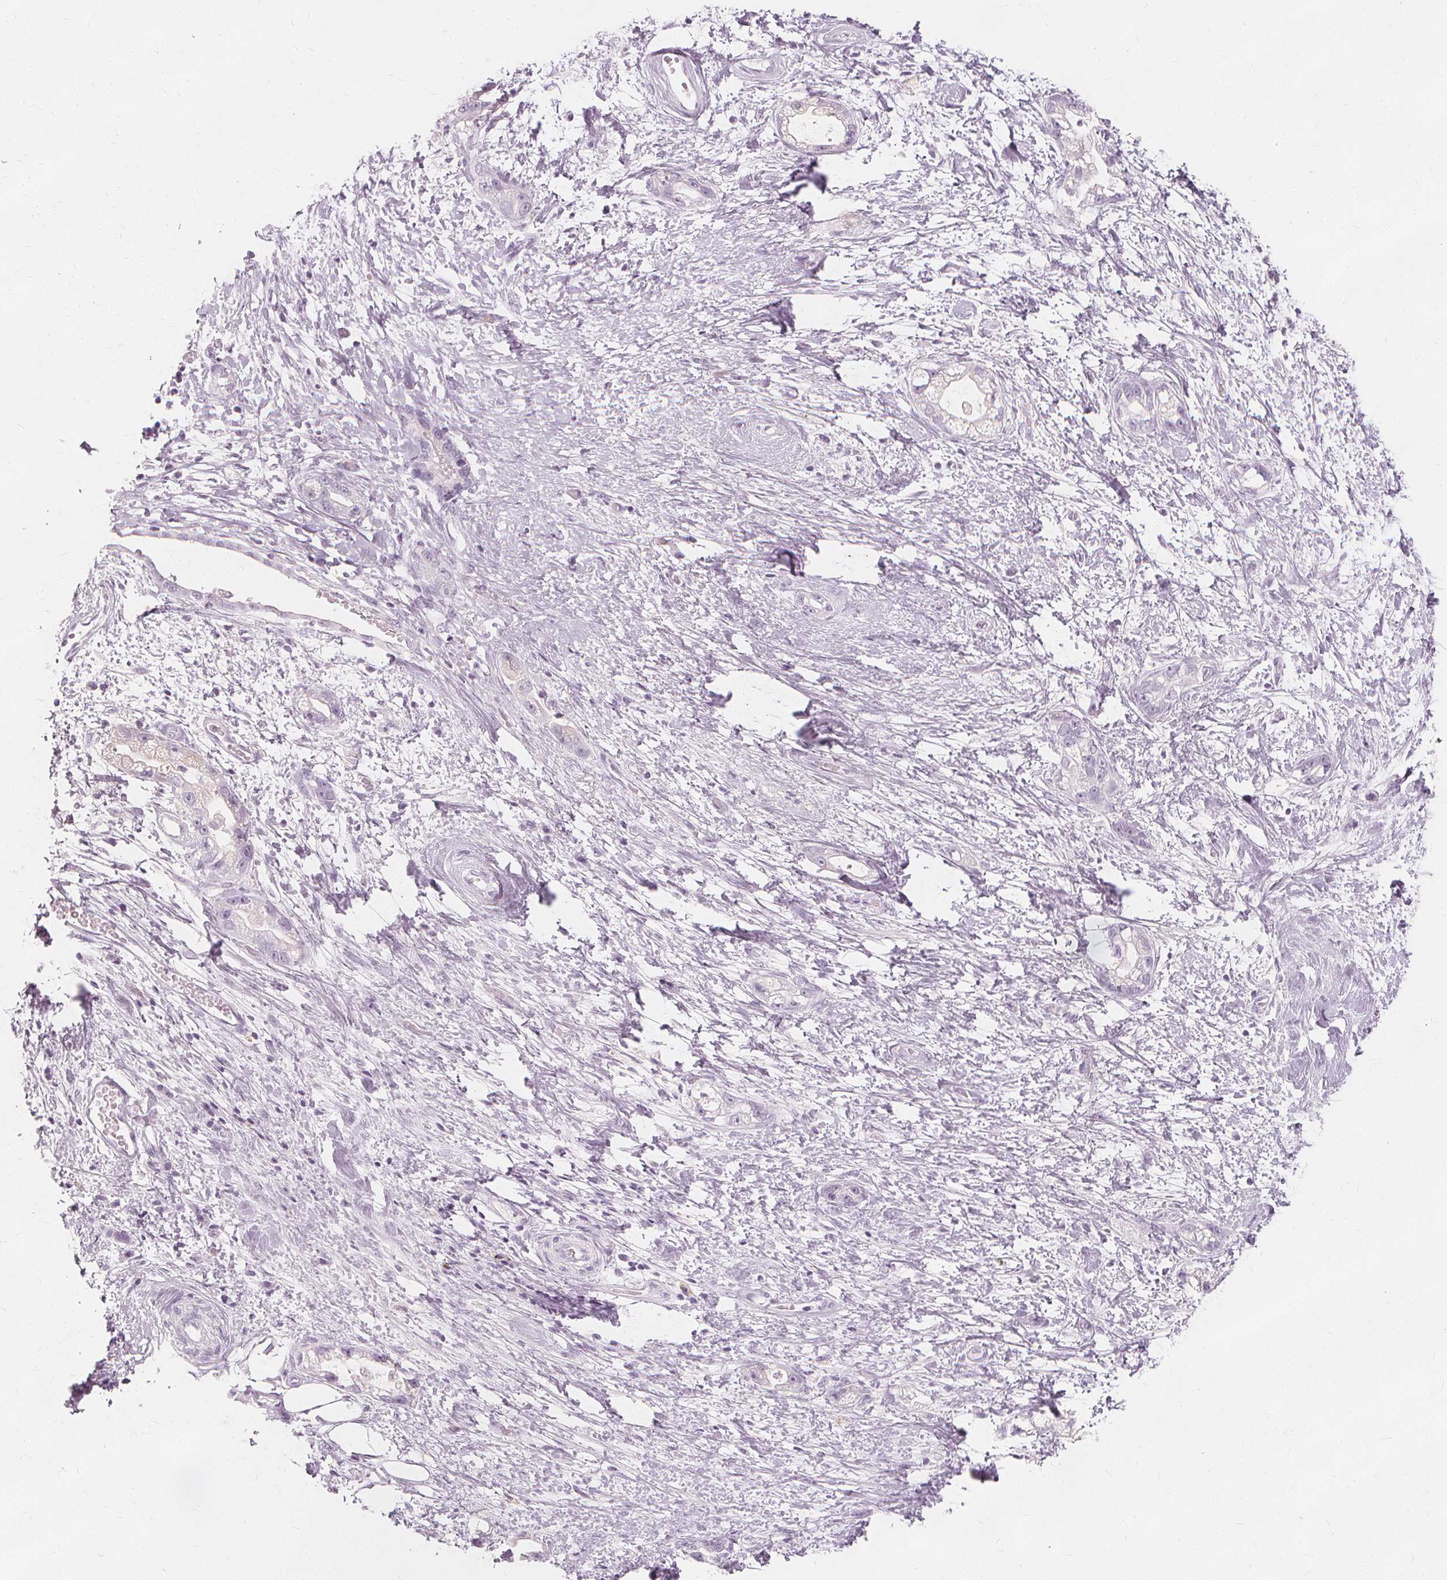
{"staining": {"intensity": "negative", "quantity": "none", "location": "none"}, "tissue": "stomach cancer", "cell_type": "Tumor cells", "image_type": "cancer", "snomed": [{"axis": "morphology", "description": "Adenocarcinoma, NOS"}, {"axis": "topography", "description": "Stomach"}], "caption": "Protein analysis of stomach adenocarcinoma displays no significant staining in tumor cells.", "gene": "TFF1", "patient": {"sex": "male", "age": 55}}